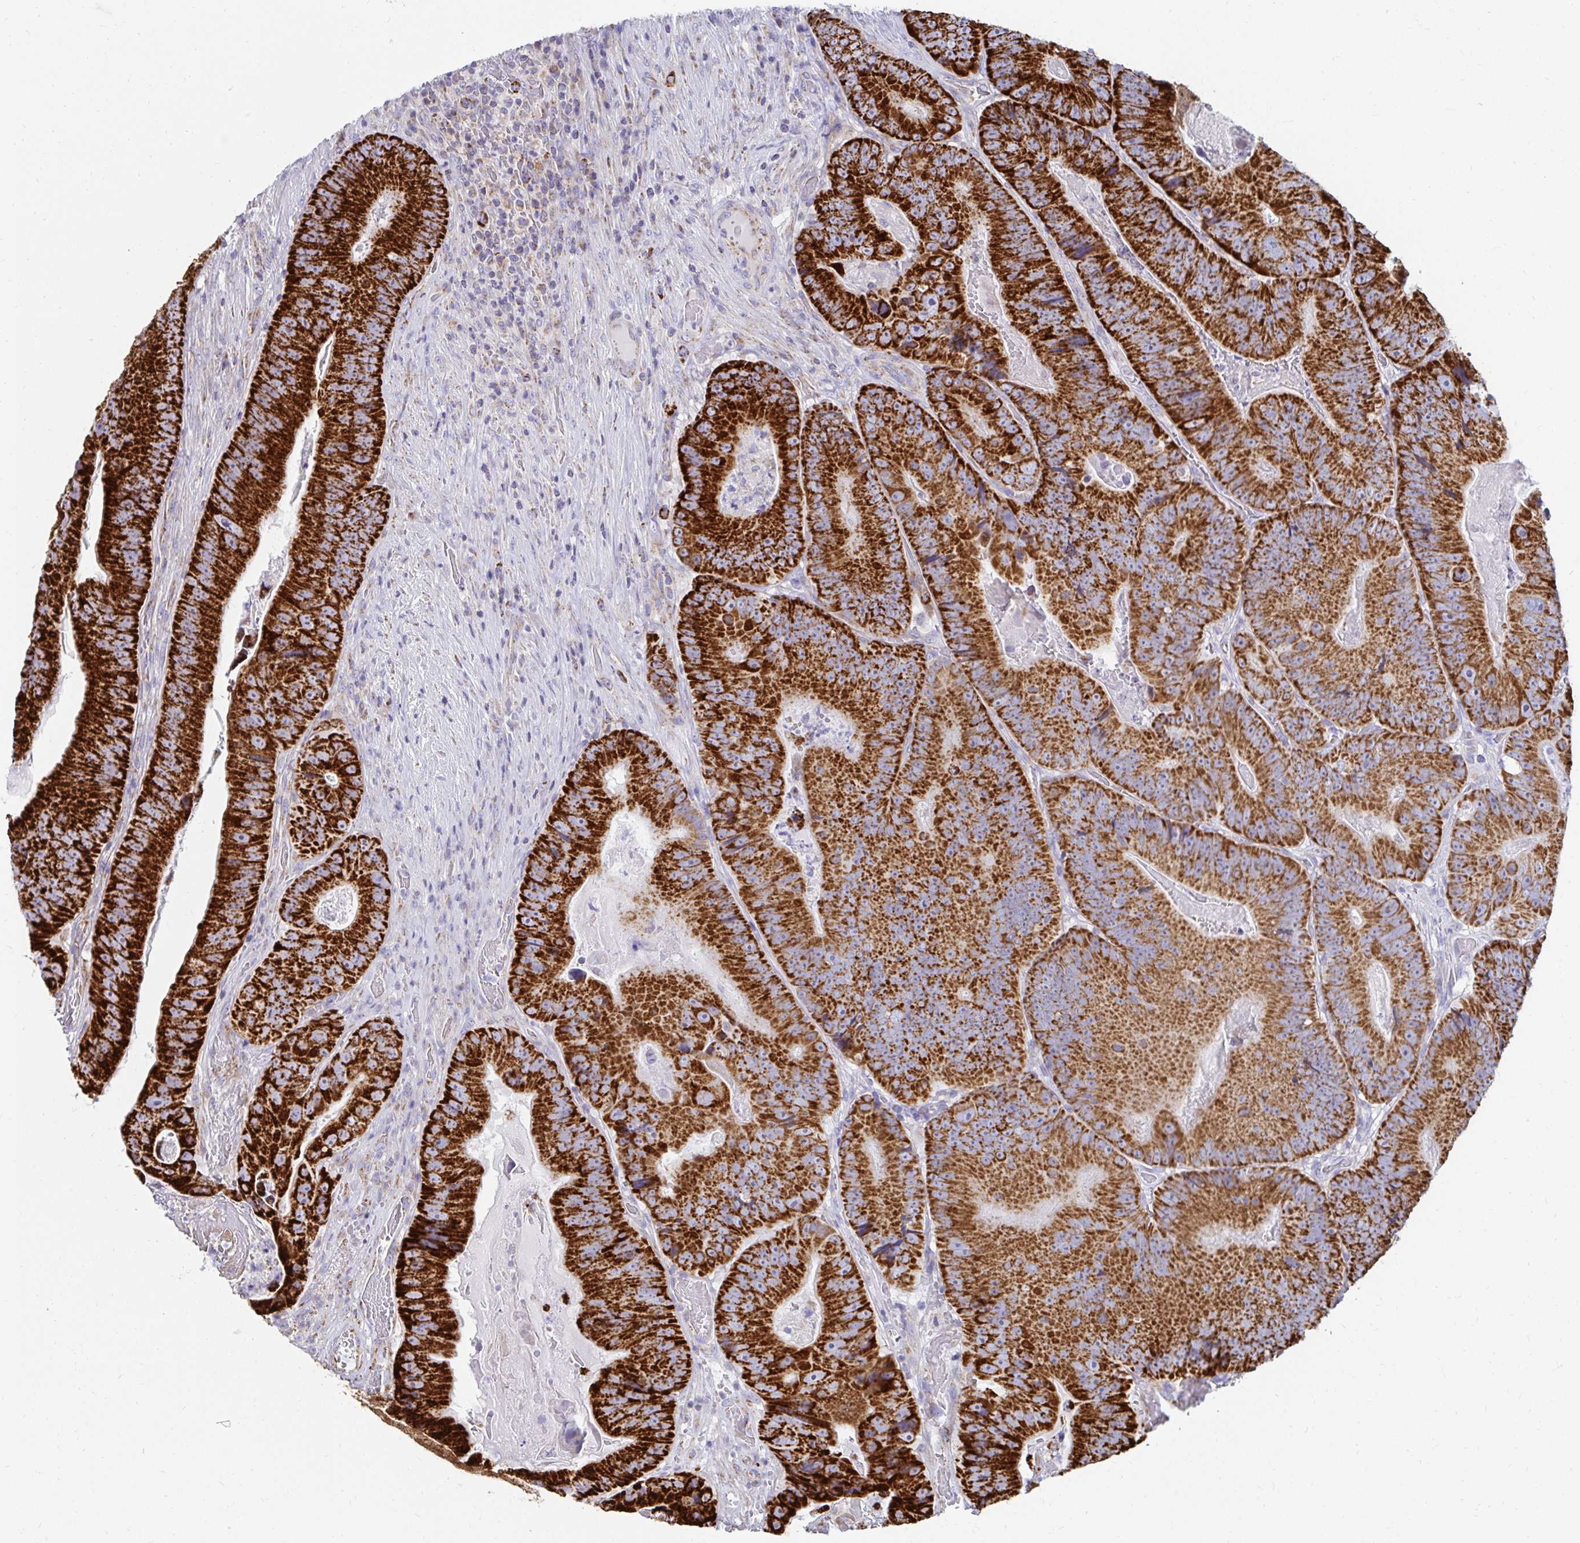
{"staining": {"intensity": "strong", "quantity": ">75%", "location": "cytoplasmic/membranous"}, "tissue": "colorectal cancer", "cell_type": "Tumor cells", "image_type": "cancer", "snomed": [{"axis": "morphology", "description": "Adenocarcinoma, NOS"}, {"axis": "topography", "description": "Colon"}], "caption": "This is a histology image of immunohistochemistry (IHC) staining of colorectal cancer, which shows strong positivity in the cytoplasmic/membranous of tumor cells.", "gene": "EXOC5", "patient": {"sex": "female", "age": 86}}